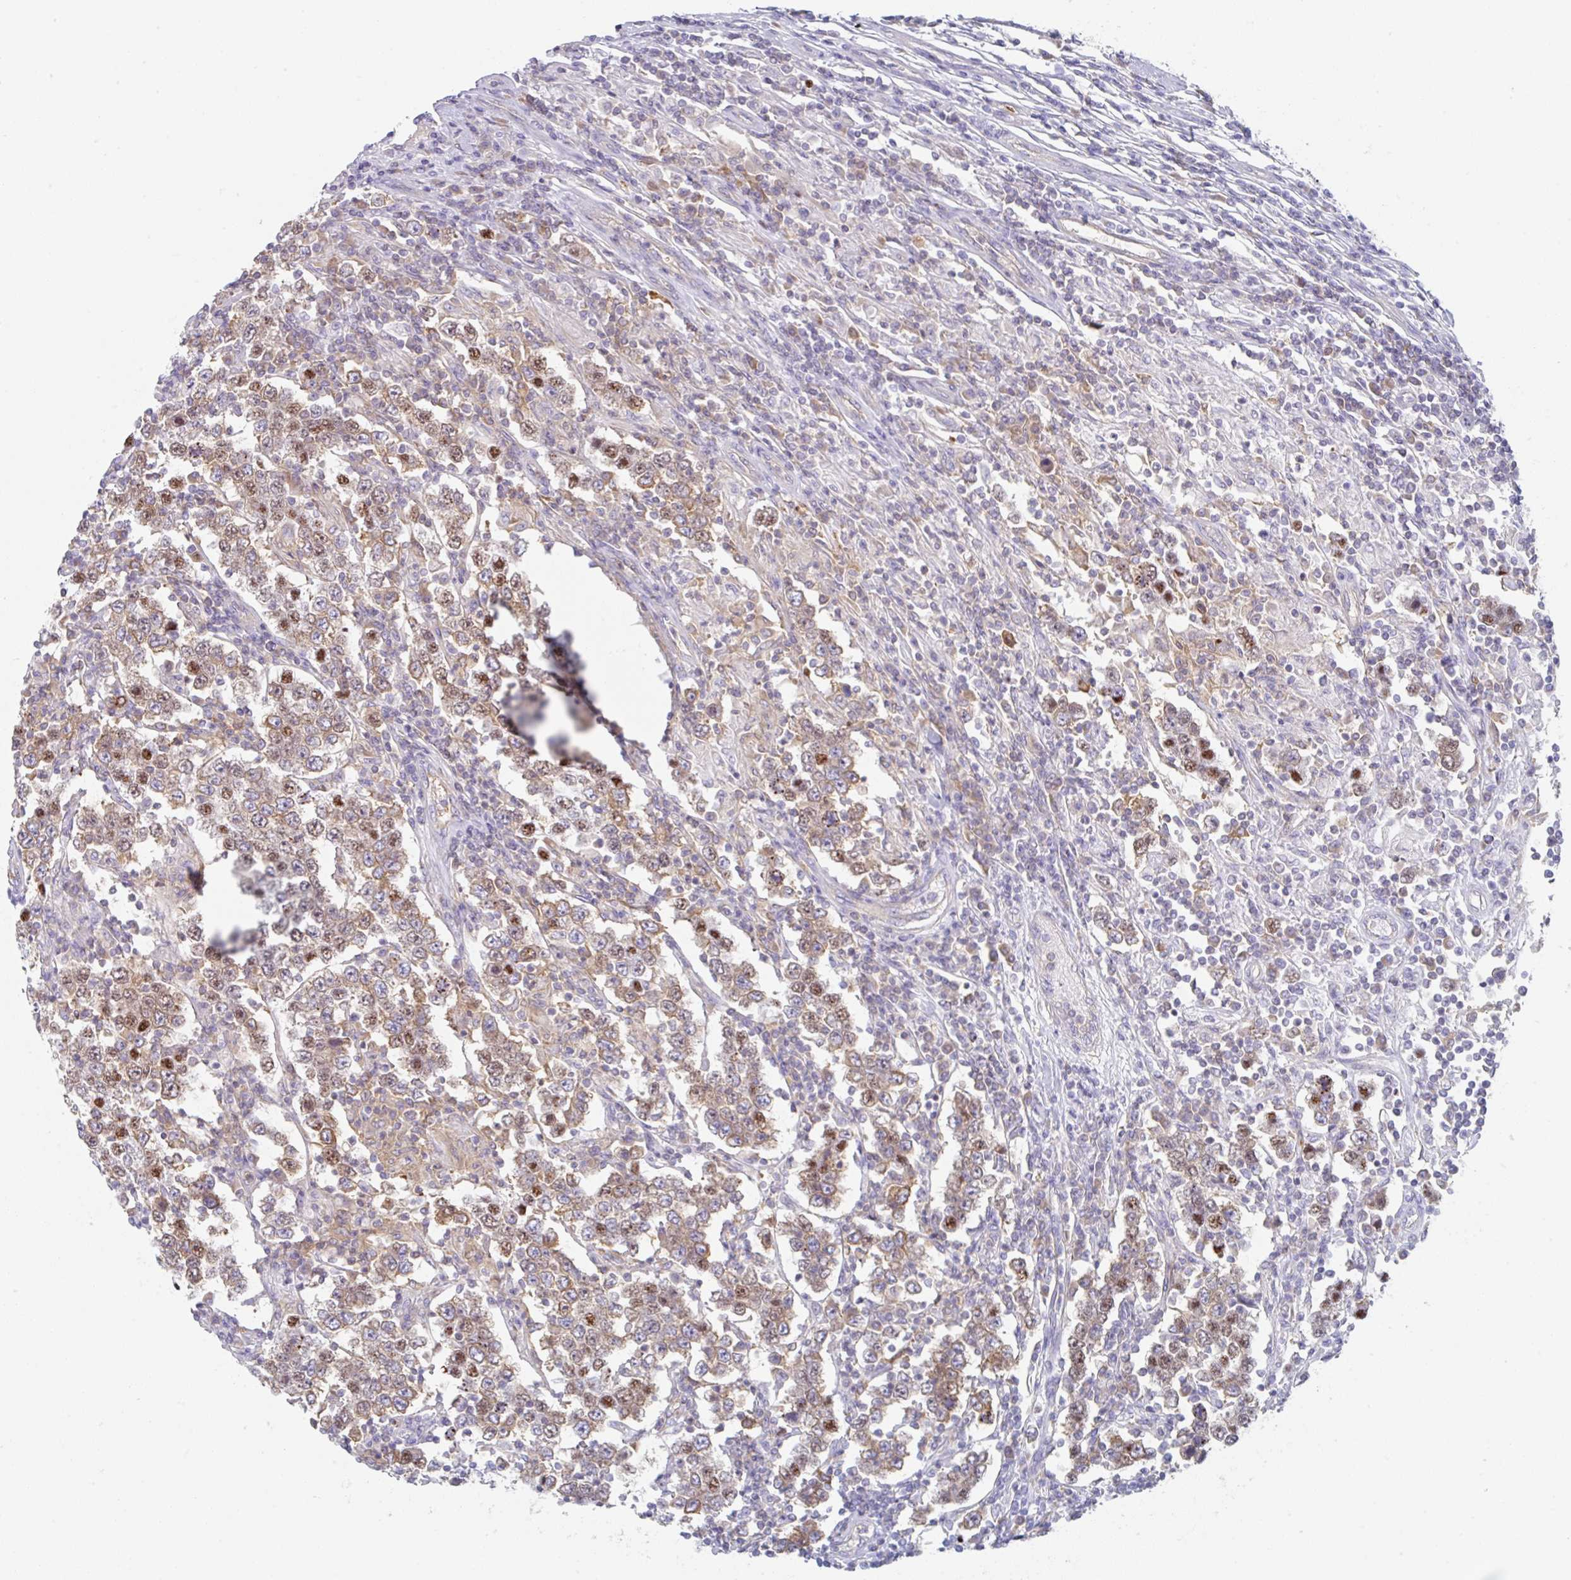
{"staining": {"intensity": "moderate", "quantity": ">75%", "location": "cytoplasmic/membranous,nuclear"}, "tissue": "testis cancer", "cell_type": "Tumor cells", "image_type": "cancer", "snomed": [{"axis": "morphology", "description": "Normal tissue, NOS"}, {"axis": "morphology", "description": "Urothelial carcinoma, High grade"}, {"axis": "morphology", "description": "Seminoma, NOS"}, {"axis": "morphology", "description": "Carcinoma, Embryonal, NOS"}, {"axis": "topography", "description": "Urinary bladder"}, {"axis": "topography", "description": "Testis"}], "caption": "High-magnification brightfield microscopy of urothelial carcinoma (high-grade) (testis) stained with DAB (3,3'-diaminobenzidine) (brown) and counterstained with hematoxylin (blue). tumor cells exhibit moderate cytoplasmic/membranous and nuclear staining is present in about>75% of cells.", "gene": "AMPD2", "patient": {"sex": "male", "age": 41}}